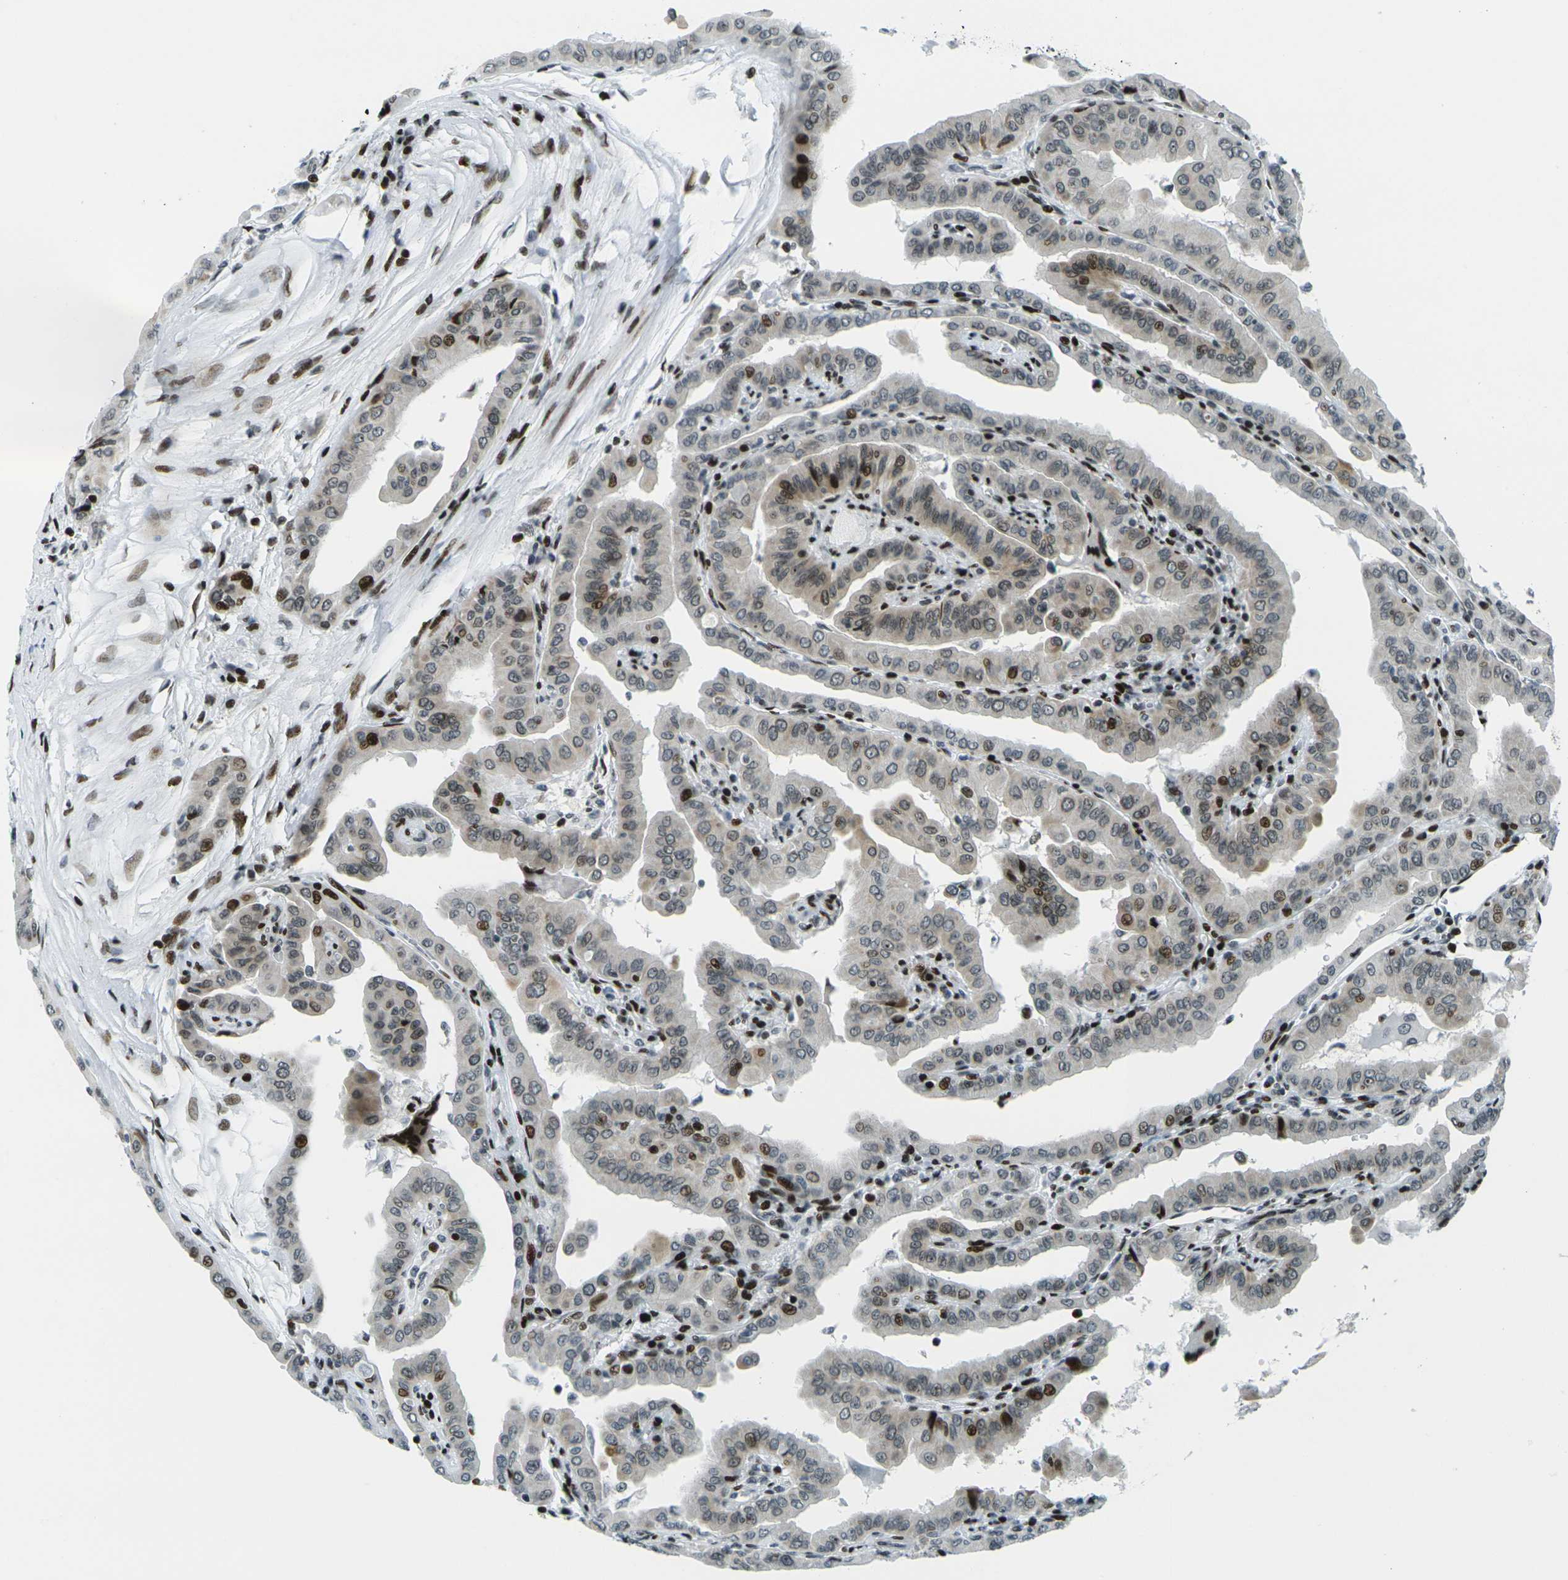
{"staining": {"intensity": "moderate", "quantity": "25%-75%", "location": "cytoplasmic/membranous,nuclear"}, "tissue": "thyroid cancer", "cell_type": "Tumor cells", "image_type": "cancer", "snomed": [{"axis": "morphology", "description": "Papillary adenocarcinoma, NOS"}, {"axis": "topography", "description": "Thyroid gland"}], "caption": "Approximately 25%-75% of tumor cells in thyroid cancer (papillary adenocarcinoma) demonstrate moderate cytoplasmic/membranous and nuclear protein positivity as visualized by brown immunohistochemical staining.", "gene": "H3-3A", "patient": {"sex": "male", "age": 33}}